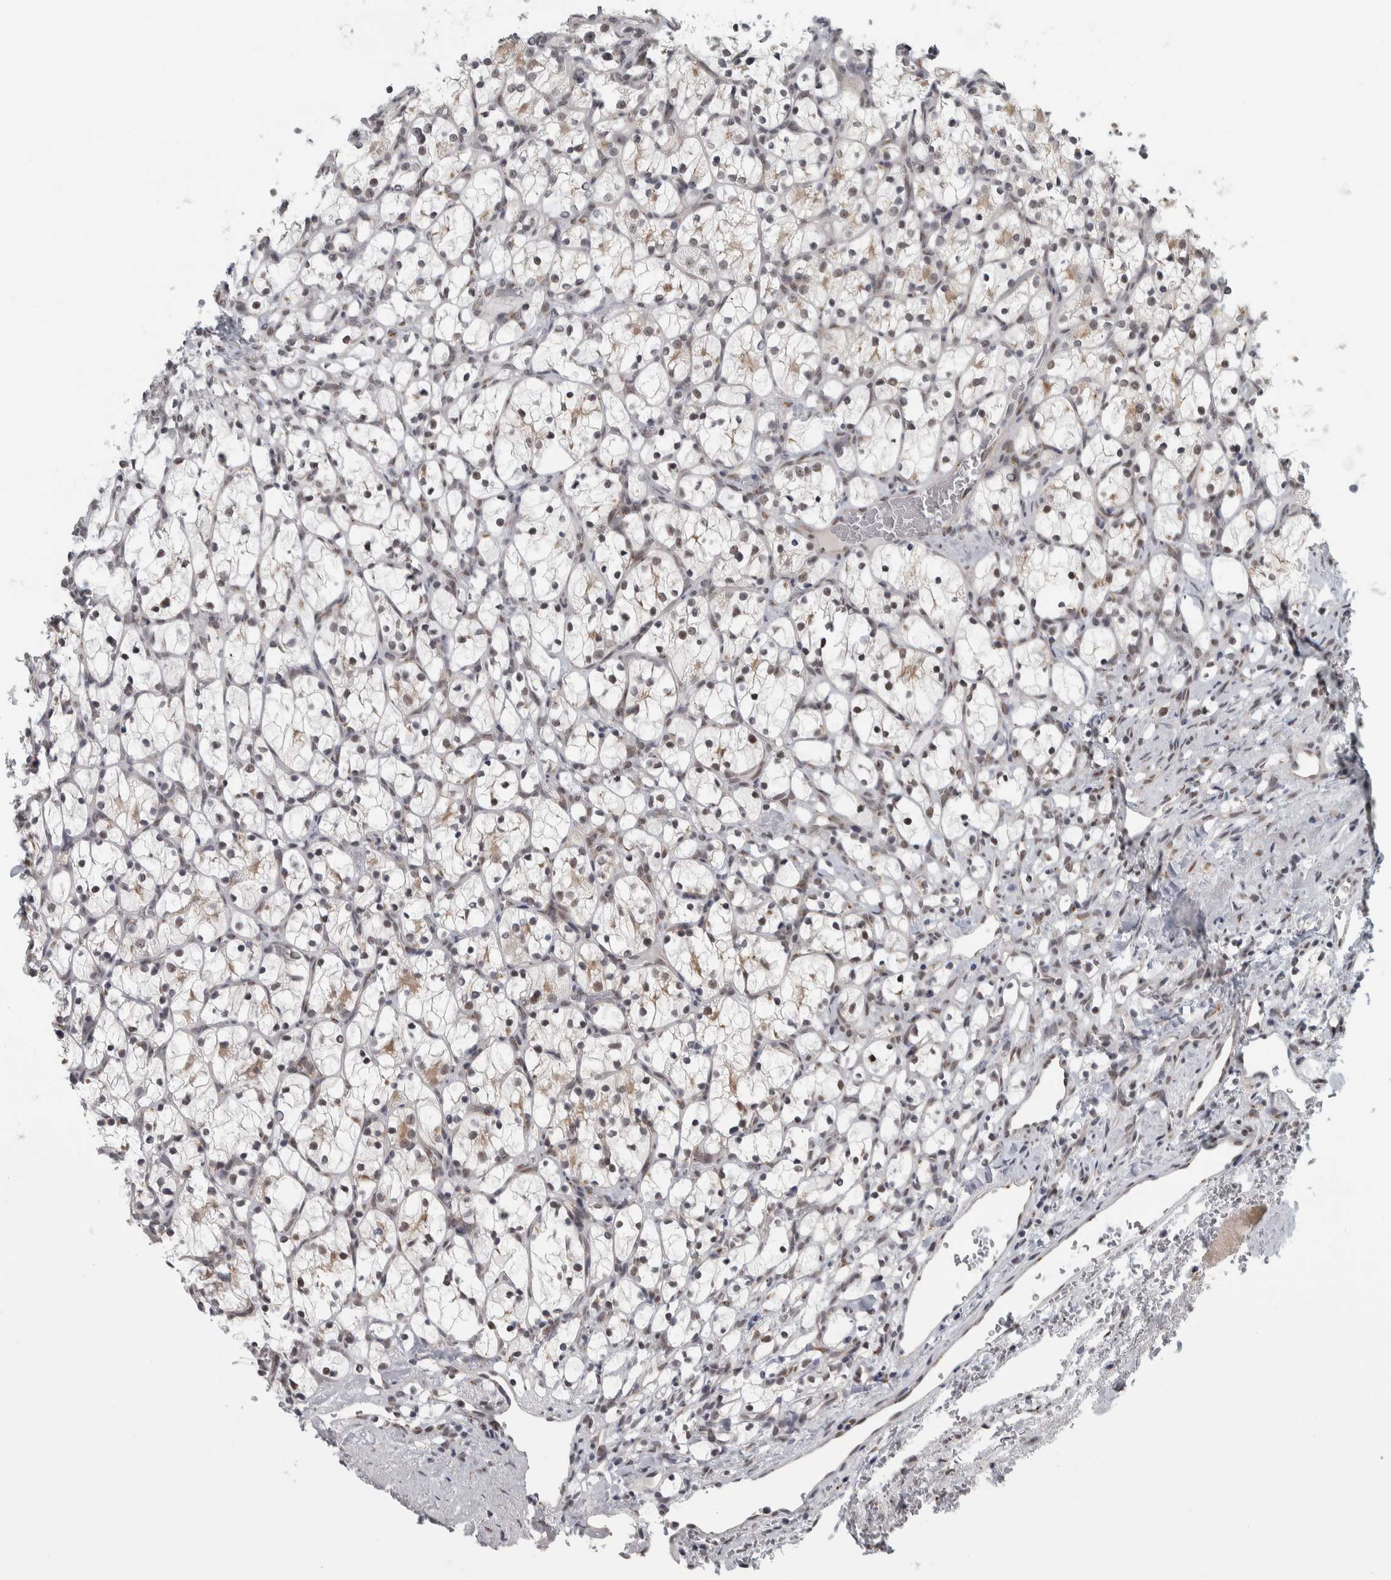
{"staining": {"intensity": "weak", "quantity": "<25%", "location": "cytoplasmic/membranous"}, "tissue": "renal cancer", "cell_type": "Tumor cells", "image_type": "cancer", "snomed": [{"axis": "morphology", "description": "Adenocarcinoma, NOS"}, {"axis": "topography", "description": "Kidney"}], "caption": "Tumor cells are negative for protein expression in human renal adenocarcinoma.", "gene": "ZMYND8", "patient": {"sex": "female", "age": 69}}